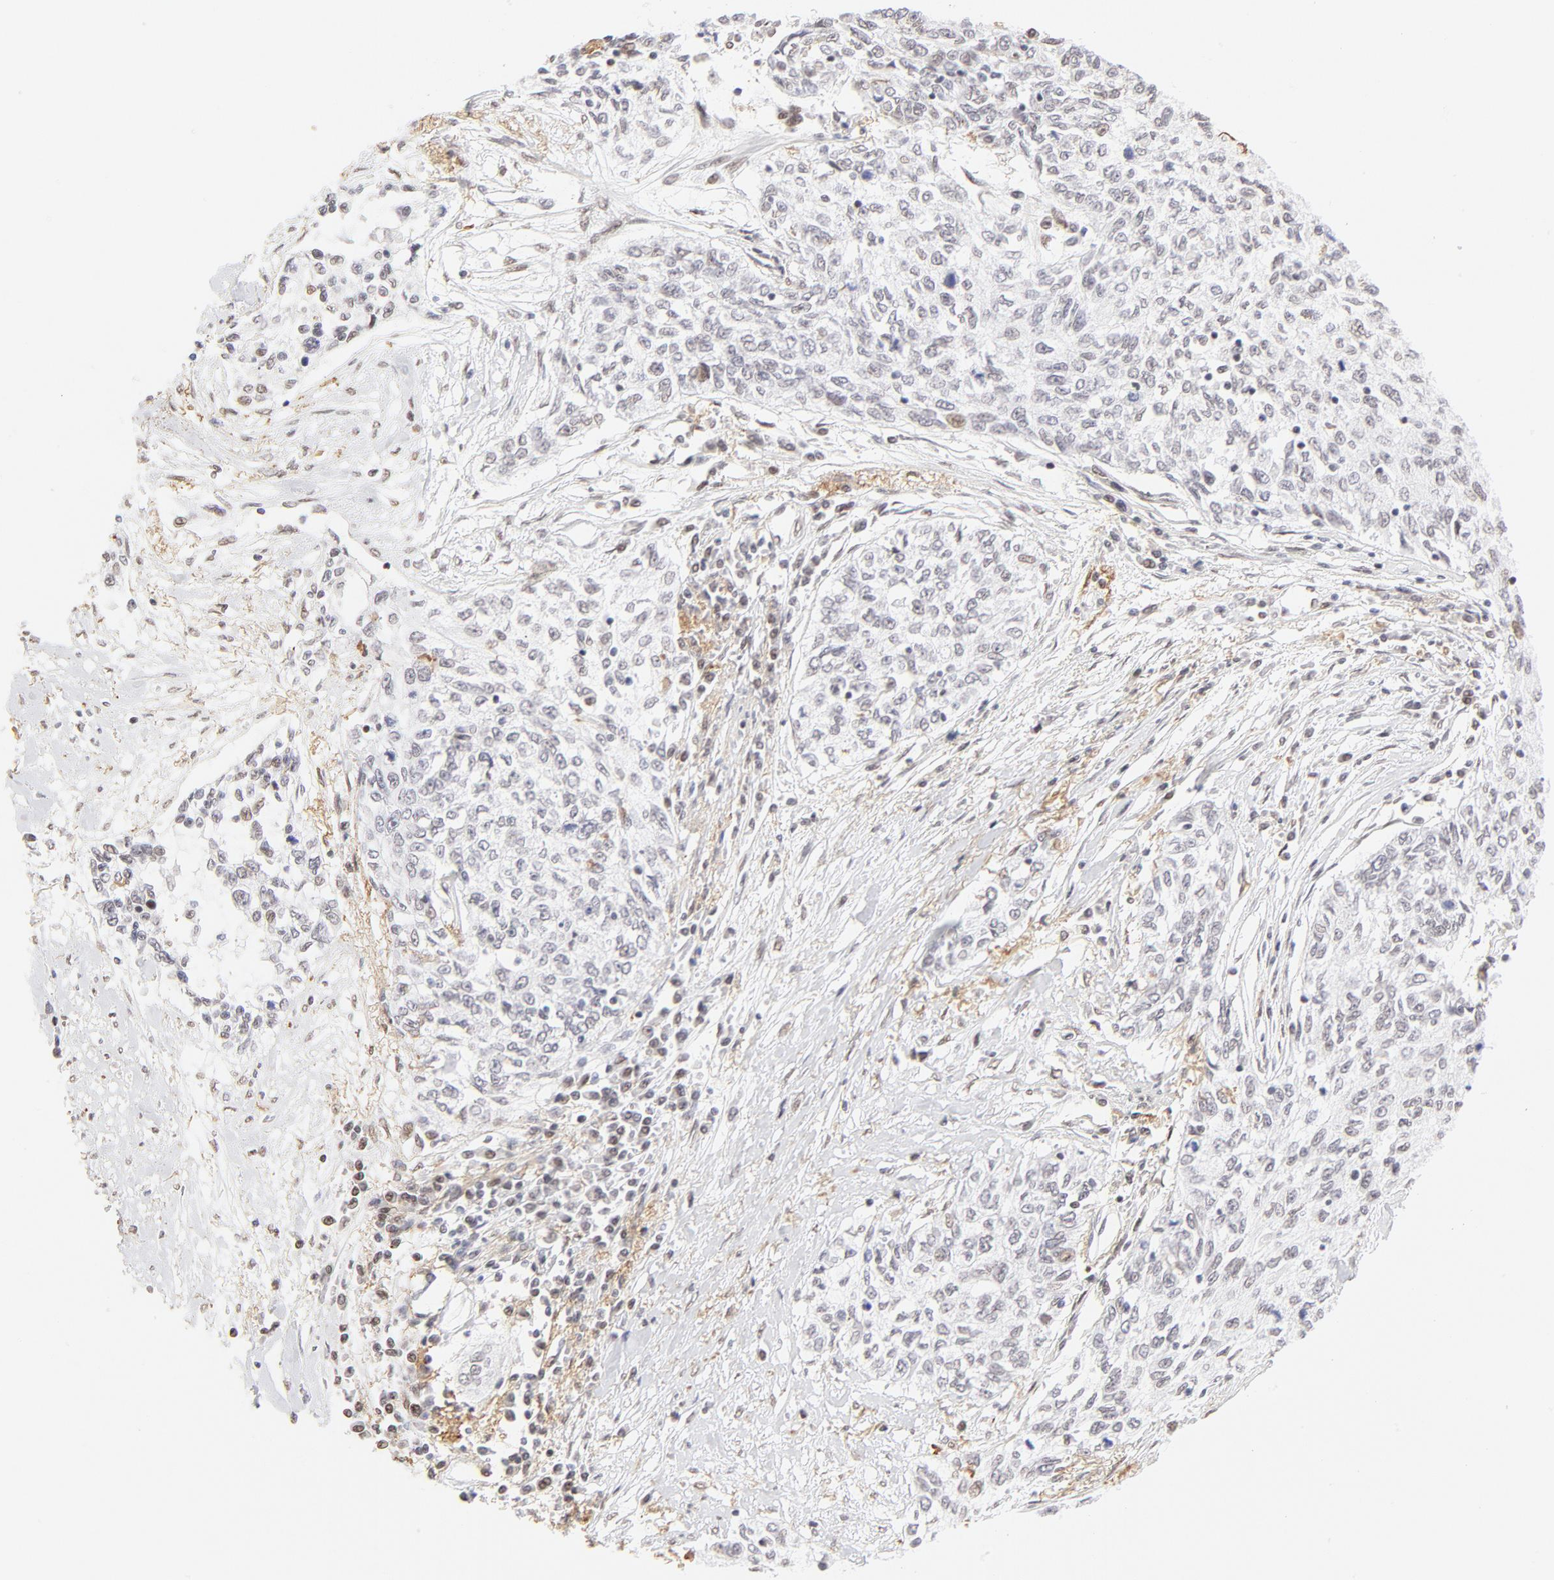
{"staining": {"intensity": "negative", "quantity": "none", "location": "none"}, "tissue": "cervical cancer", "cell_type": "Tumor cells", "image_type": "cancer", "snomed": [{"axis": "morphology", "description": "Squamous cell carcinoma, NOS"}, {"axis": "topography", "description": "Cervix"}], "caption": "Immunohistochemical staining of human cervical cancer demonstrates no significant staining in tumor cells.", "gene": "PBX1", "patient": {"sex": "female", "age": 57}}